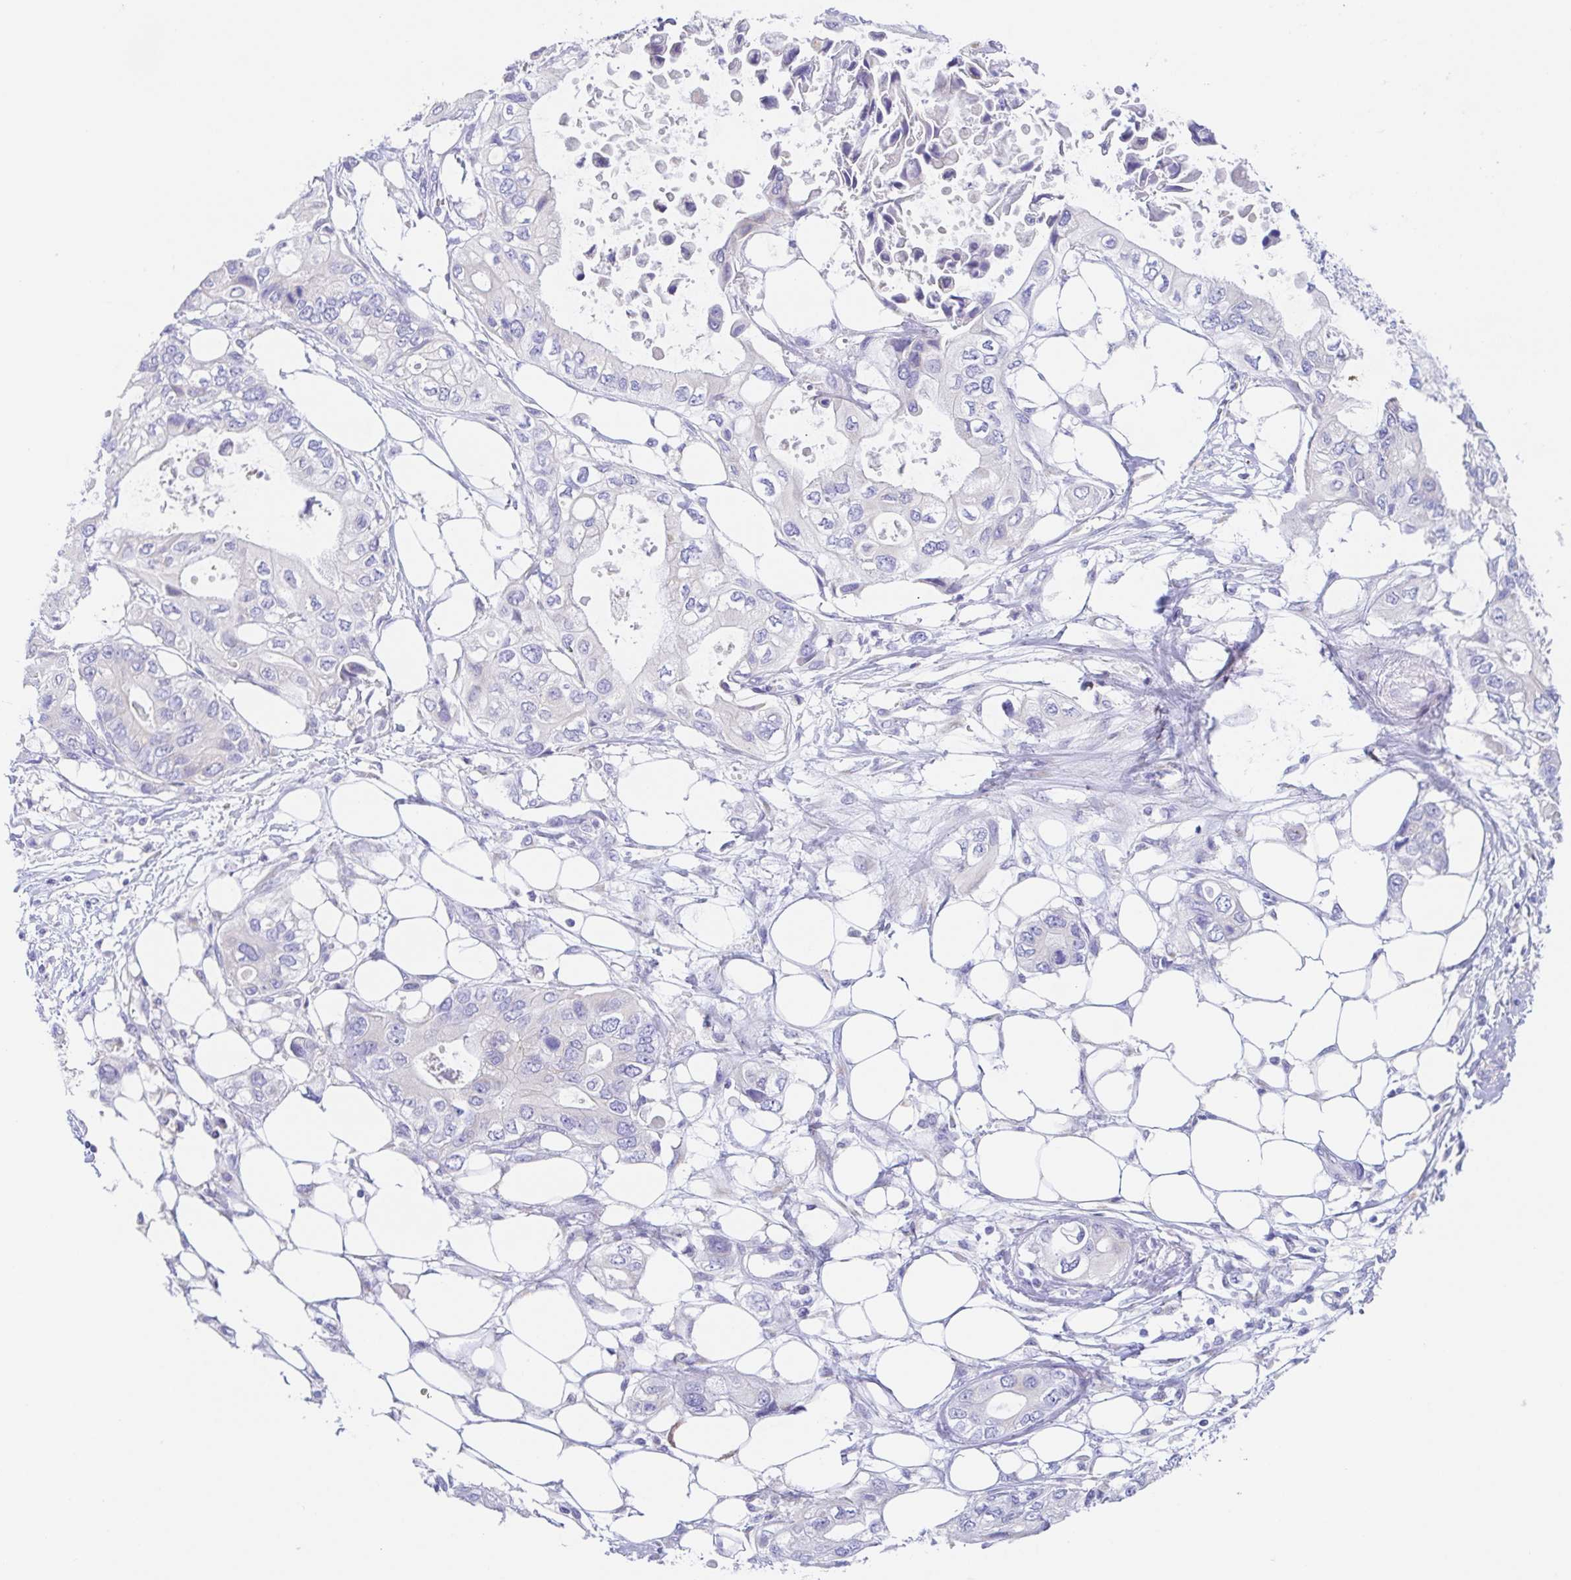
{"staining": {"intensity": "negative", "quantity": "none", "location": "none"}, "tissue": "pancreatic cancer", "cell_type": "Tumor cells", "image_type": "cancer", "snomed": [{"axis": "morphology", "description": "Adenocarcinoma, NOS"}, {"axis": "topography", "description": "Pancreas"}], "caption": "Pancreatic cancer (adenocarcinoma) was stained to show a protein in brown. There is no significant expression in tumor cells. The staining is performed using DAB (3,3'-diaminobenzidine) brown chromogen with nuclei counter-stained in using hematoxylin.", "gene": "SCG3", "patient": {"sex": "female", "age": 63}}